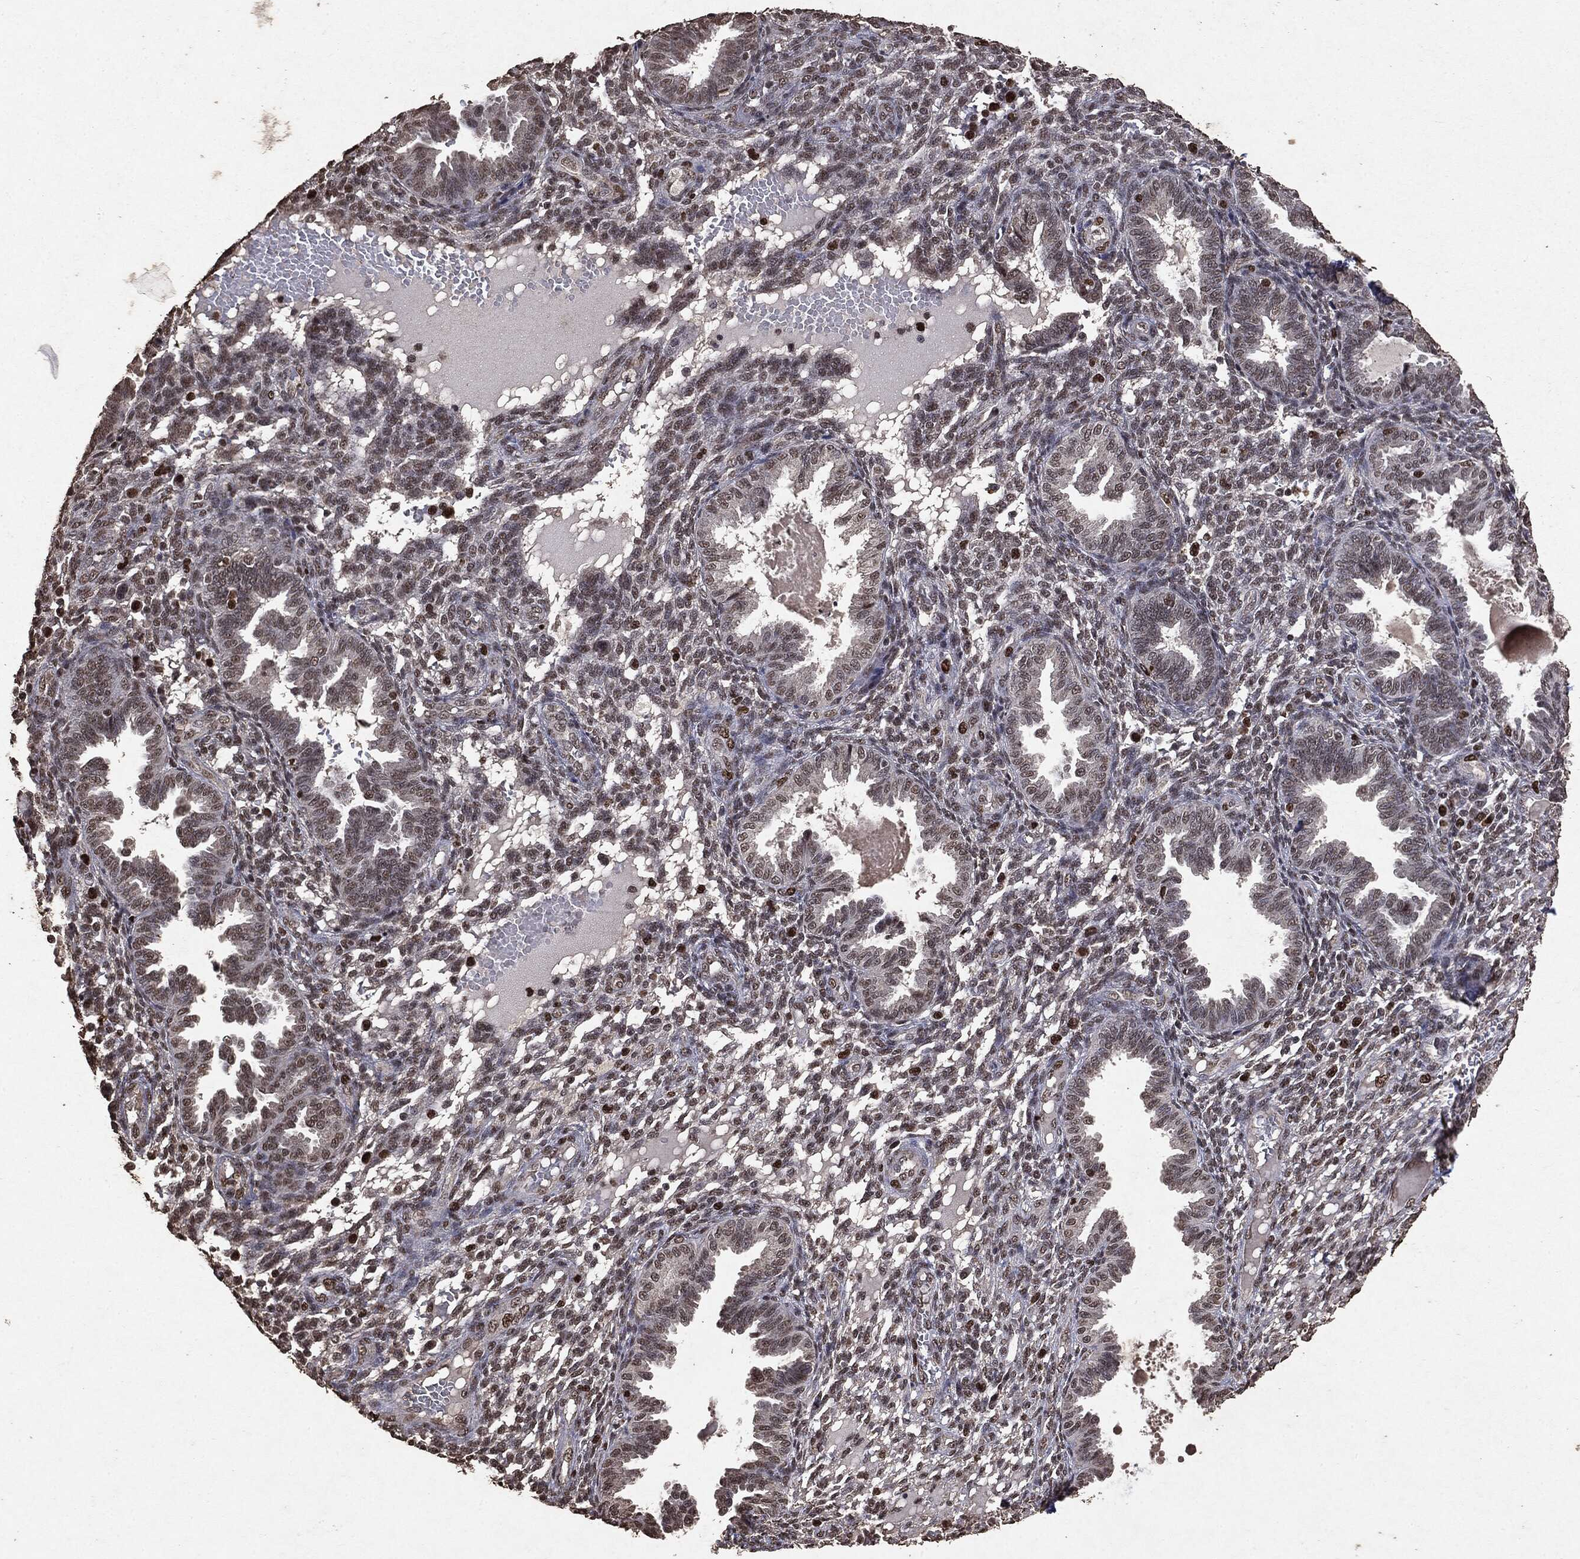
{"staining": {"intensity": "moderate", "quantity": "<25%", "location": "nuclear"}, "tissue": "endometrium", "cell_type": "Cells in endometrial stroma", "image_type": "normal", "snomed": [{"axis": "morphology", "description": "Normal tissue, NOS"}, {"axis": "topography", "description": "Endometrium"}], "caption": "Cells in endometrial stroma demonstrate moderate nuclear expression in approximately <25% of cells in normal endometrium.", "gene": "RAD18", "patient": {"sex": "female", "age": 42}}